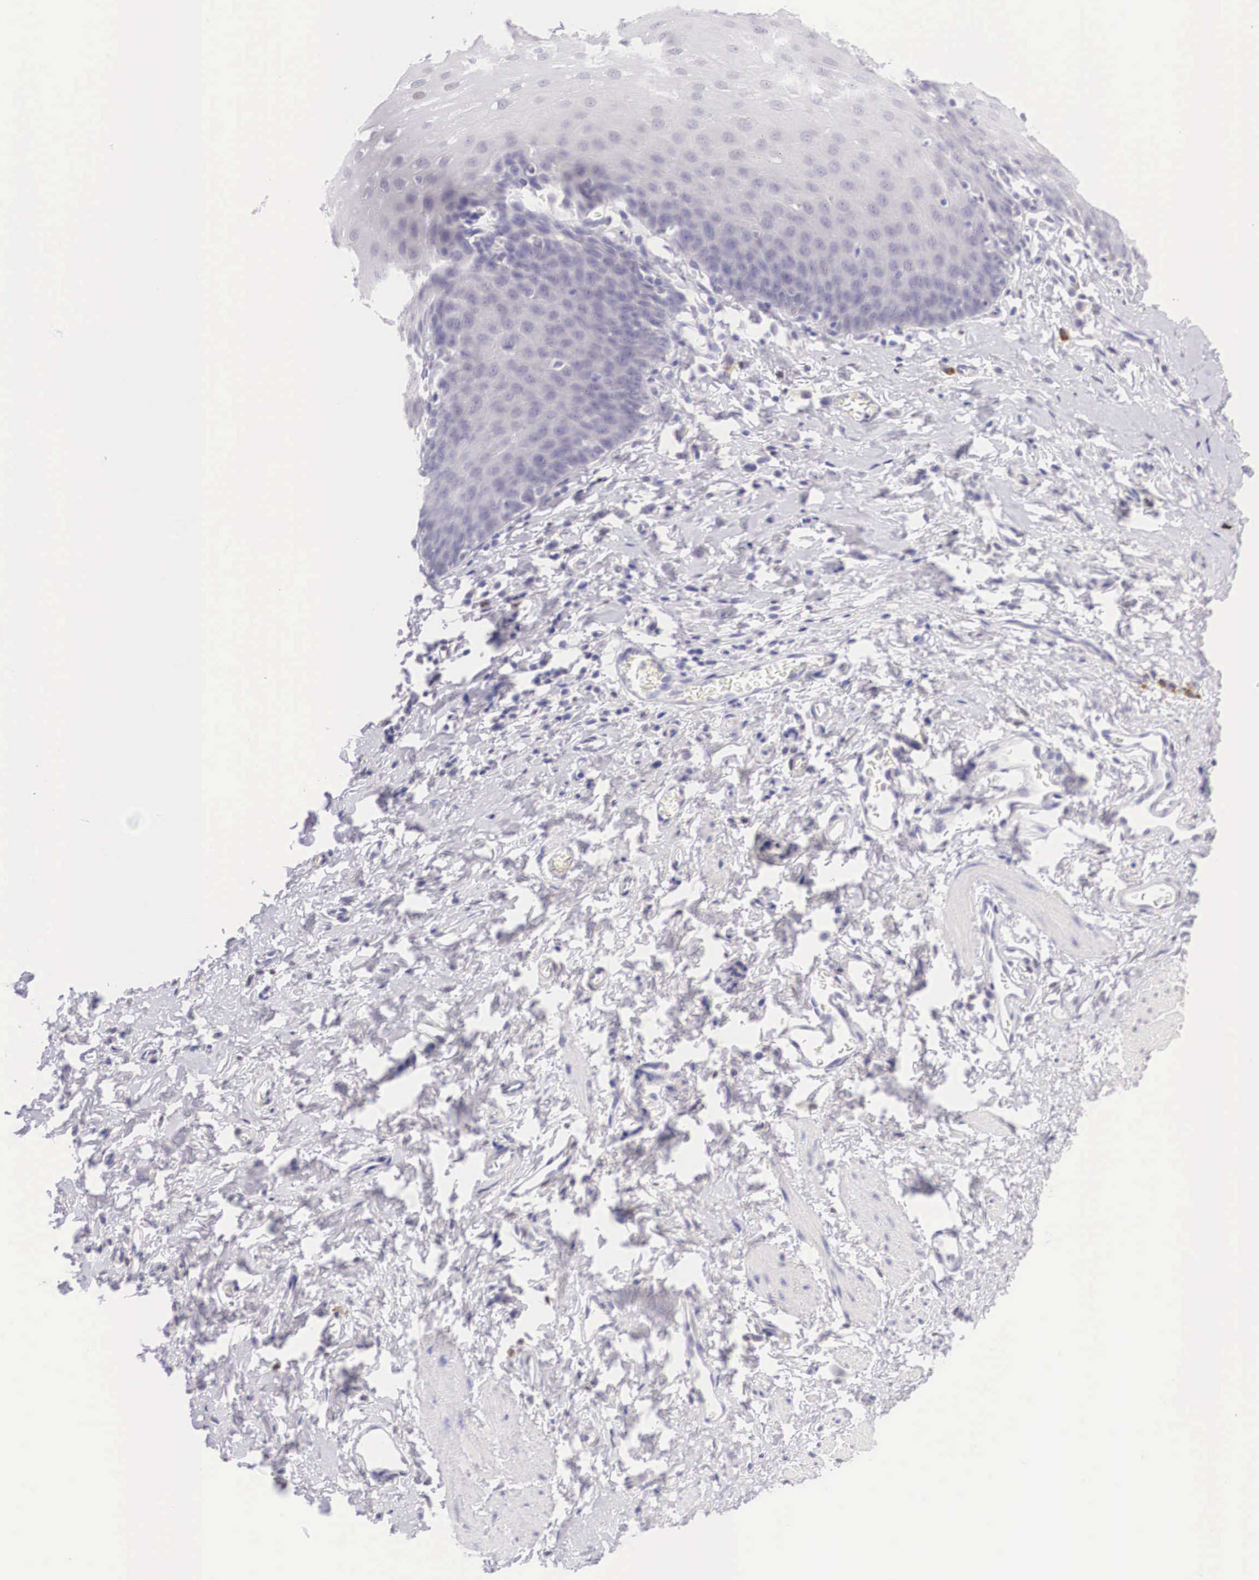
{"staining": {"intensity": "negative", "quantity": "none", "location": "none"}, "tissue": "esophagus", "cell_type": "Squamous epithelial cells", "image_type": "normal", "snomed": [{"axis": "morphology", "description": "Normal tissue, NOS"}, {"axis": "topography", "description": "Esophagus"}], "caption": "Micrograph shows no significant protein expression in squamous epithelial cells of unremarkable esophagus. (DAB (3,3'-diaminobenzidine) IHC, high magnification).", "gene": "BCL6", "patient": {"sex": "male", "age": 70}}